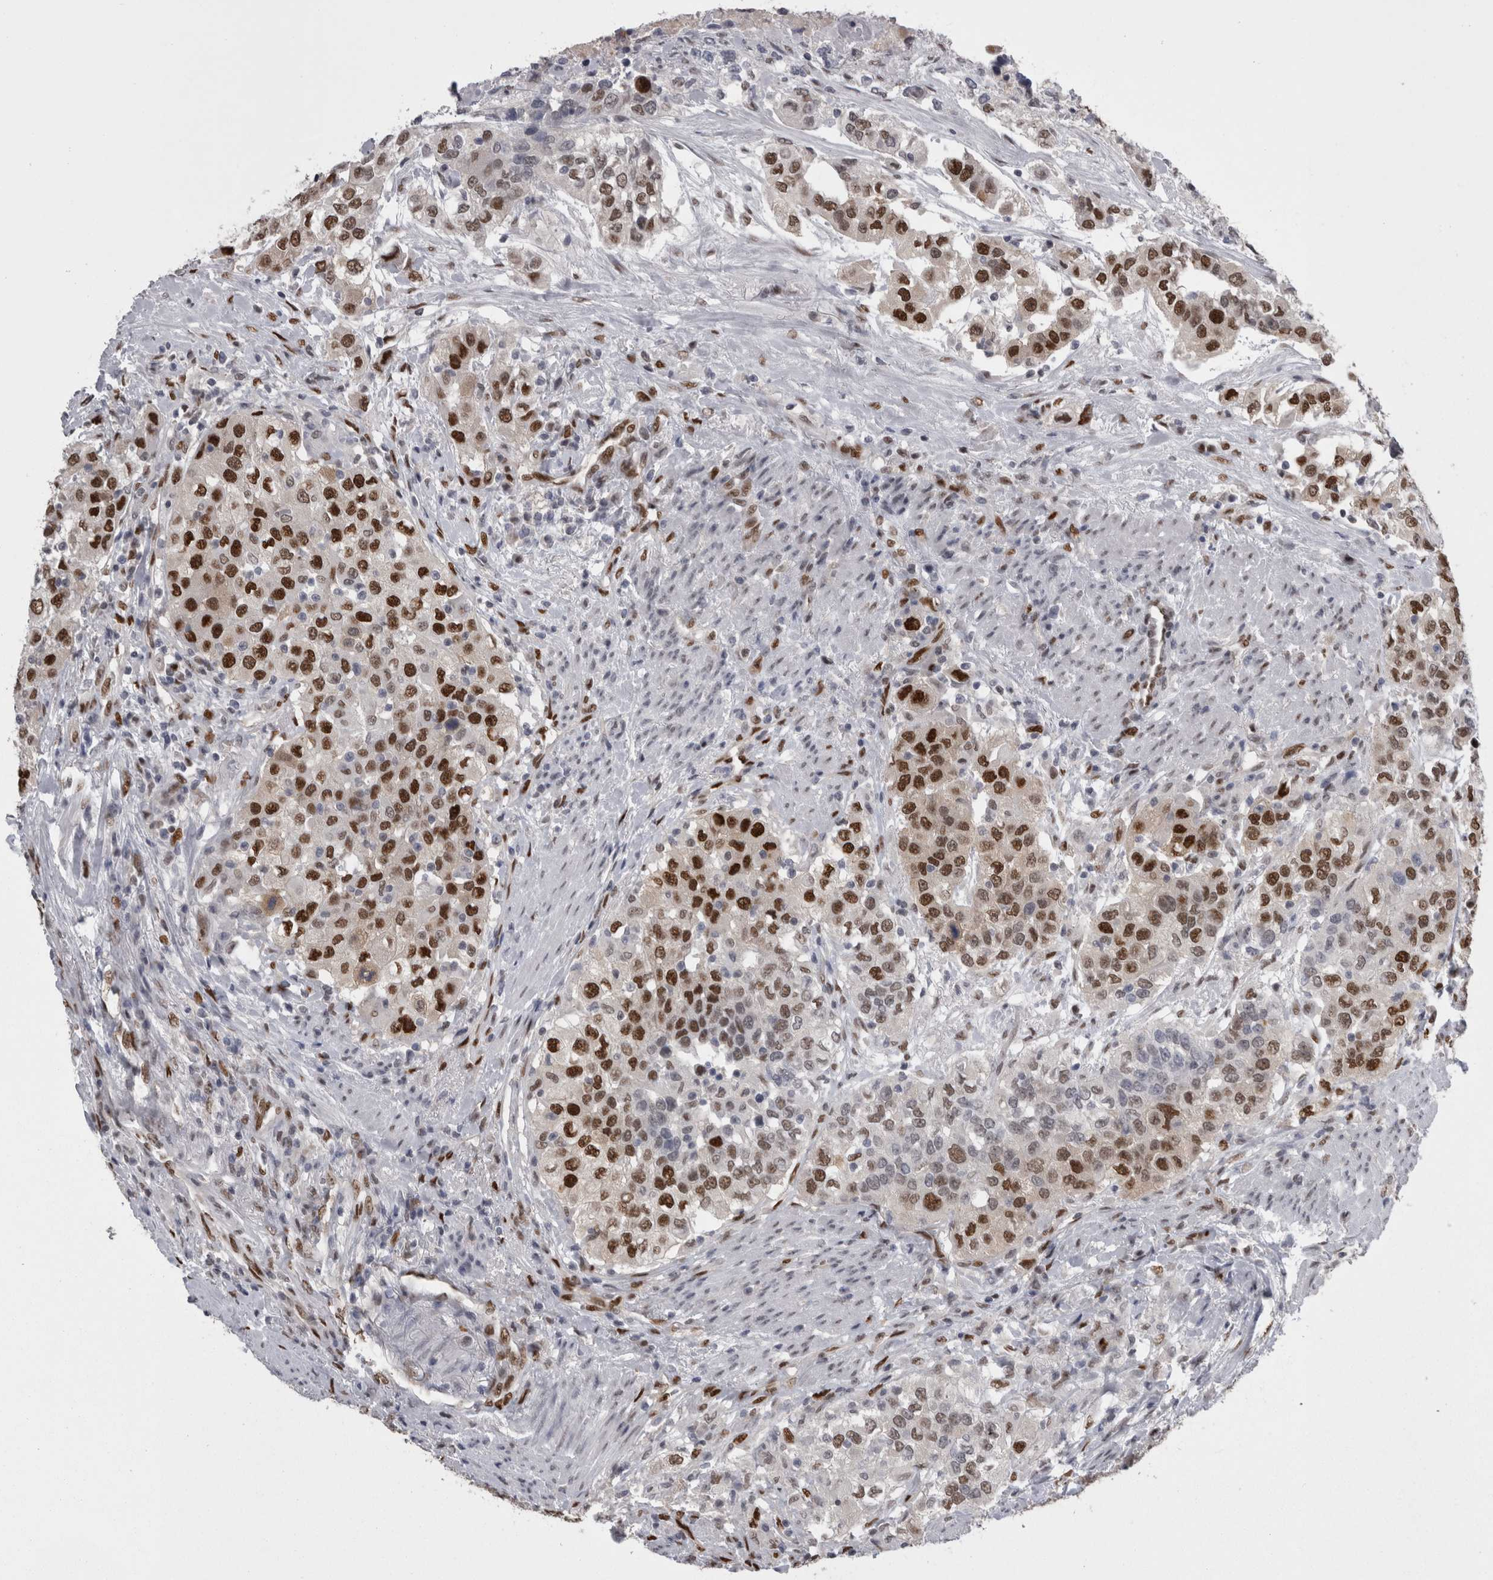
{"staining": {"intensity": "strong", "quantity": ">75%", "location": "nuclear"}, "tissue": "urothelial cancer", "cell_type": "Tumor cells", "image_type": "cancer", "snomed": [{"axis": "morphology", "description": "Urothelial carcinoma, High grade"}, {"axis": "topography", "description": "Urinary bladder"}], "caption": "Tumor cells show high levels of strong nuclear positivity in about >75% of cells in human urothelial cancer. (IHC, brightfield microscopy, high magnification).", "gene": "C1orf54", "patient": {"sex": "female", "age": 80}}